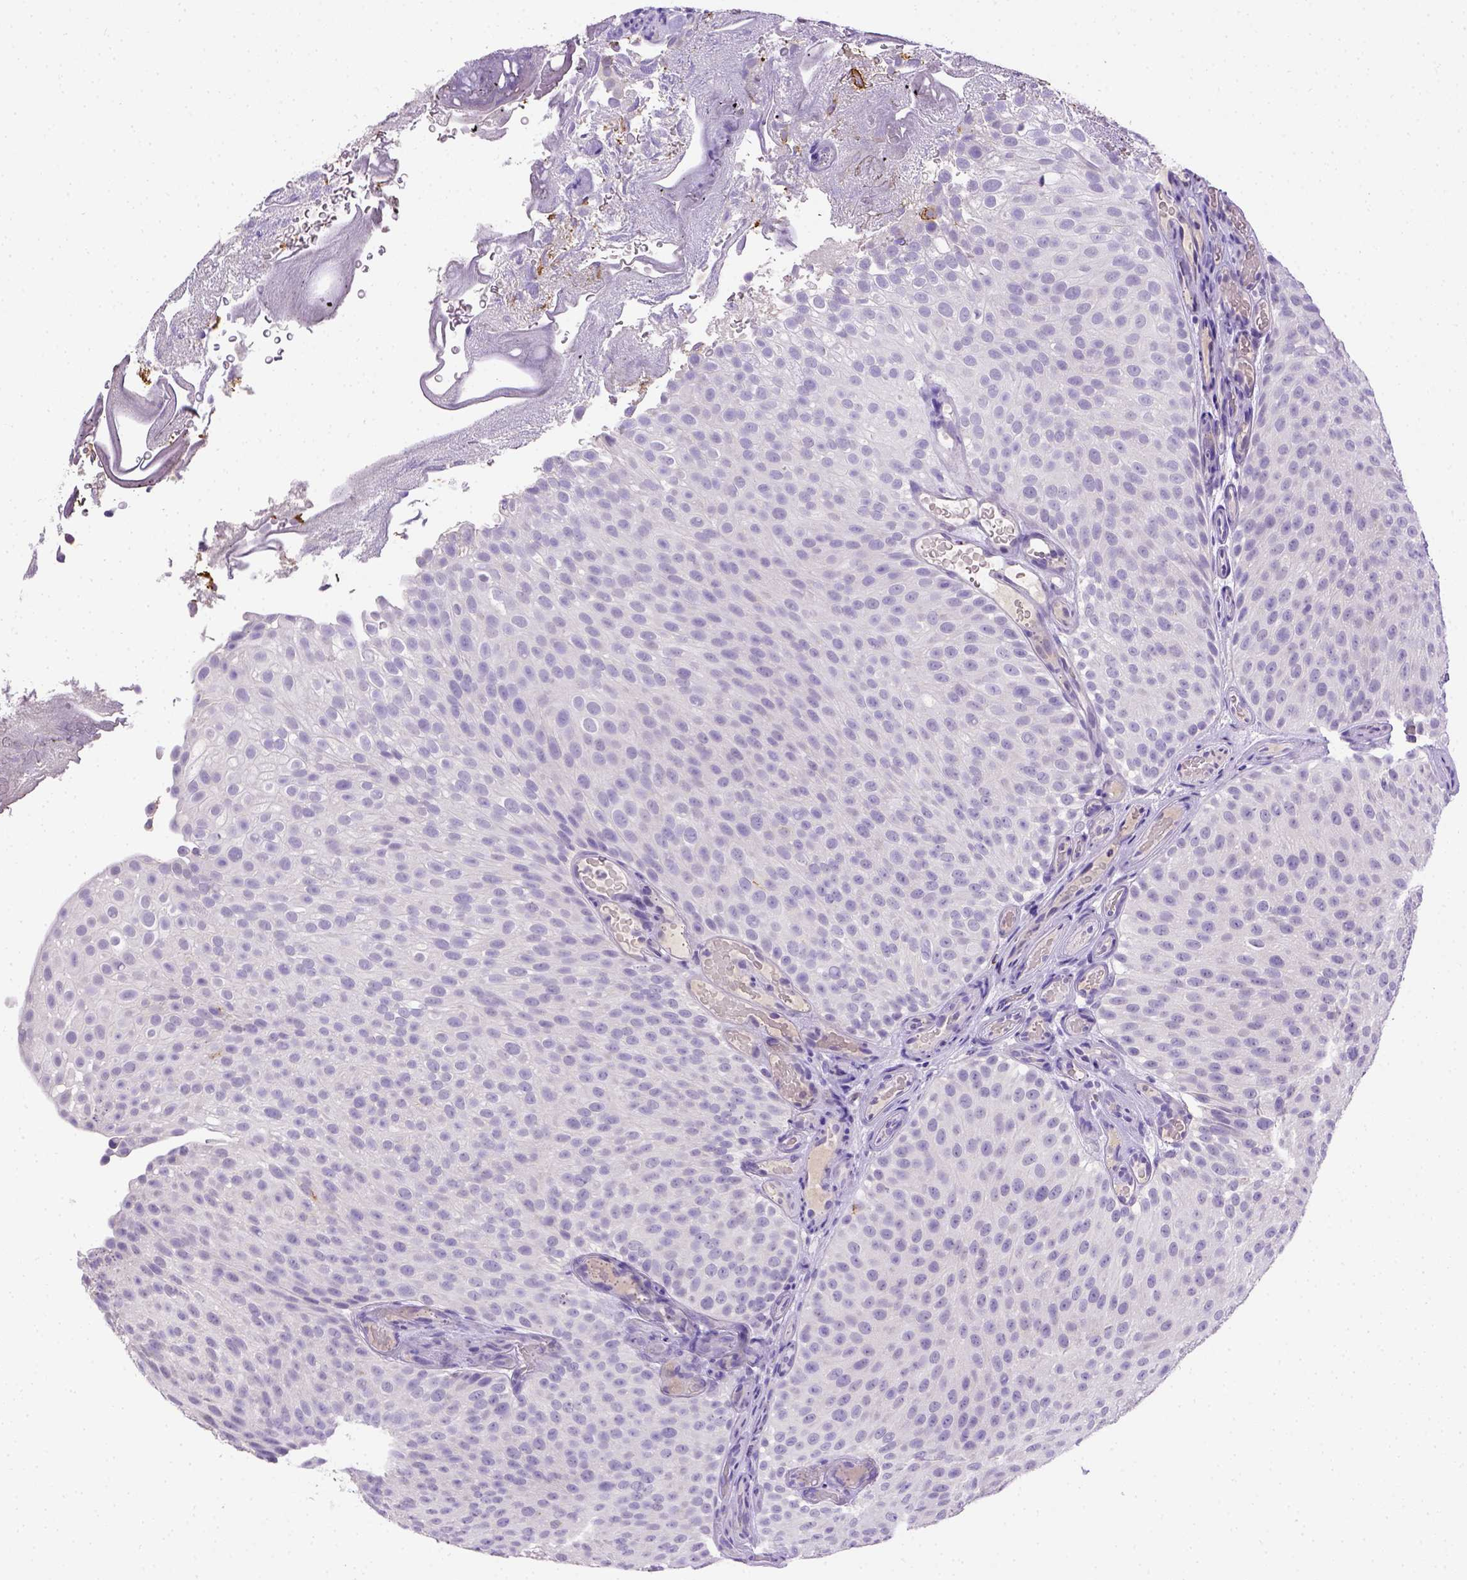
{"staining": {"intensity": "negative", "quantity": "none", "location": "none"}, "tissue": "urothelial cancer", "cell_type": "Tumor cells", "image_type": "cancer", "snomed": [{"axis": "morphology", "description": "Urothelial carcinoma, Low grade"}, {"axis": "topography", "description": "Urinary bladder"}], "caption": "High magnification brightfield microscopy of urothelial cancer stained with DAB (3,3'-diaminobenzidine) (brown) and counterstained with hematoxylin (blue): tumor cells show no significant staining.", "gene": "B3GAT1", "patient": {"sex": "male", "age": 78}}